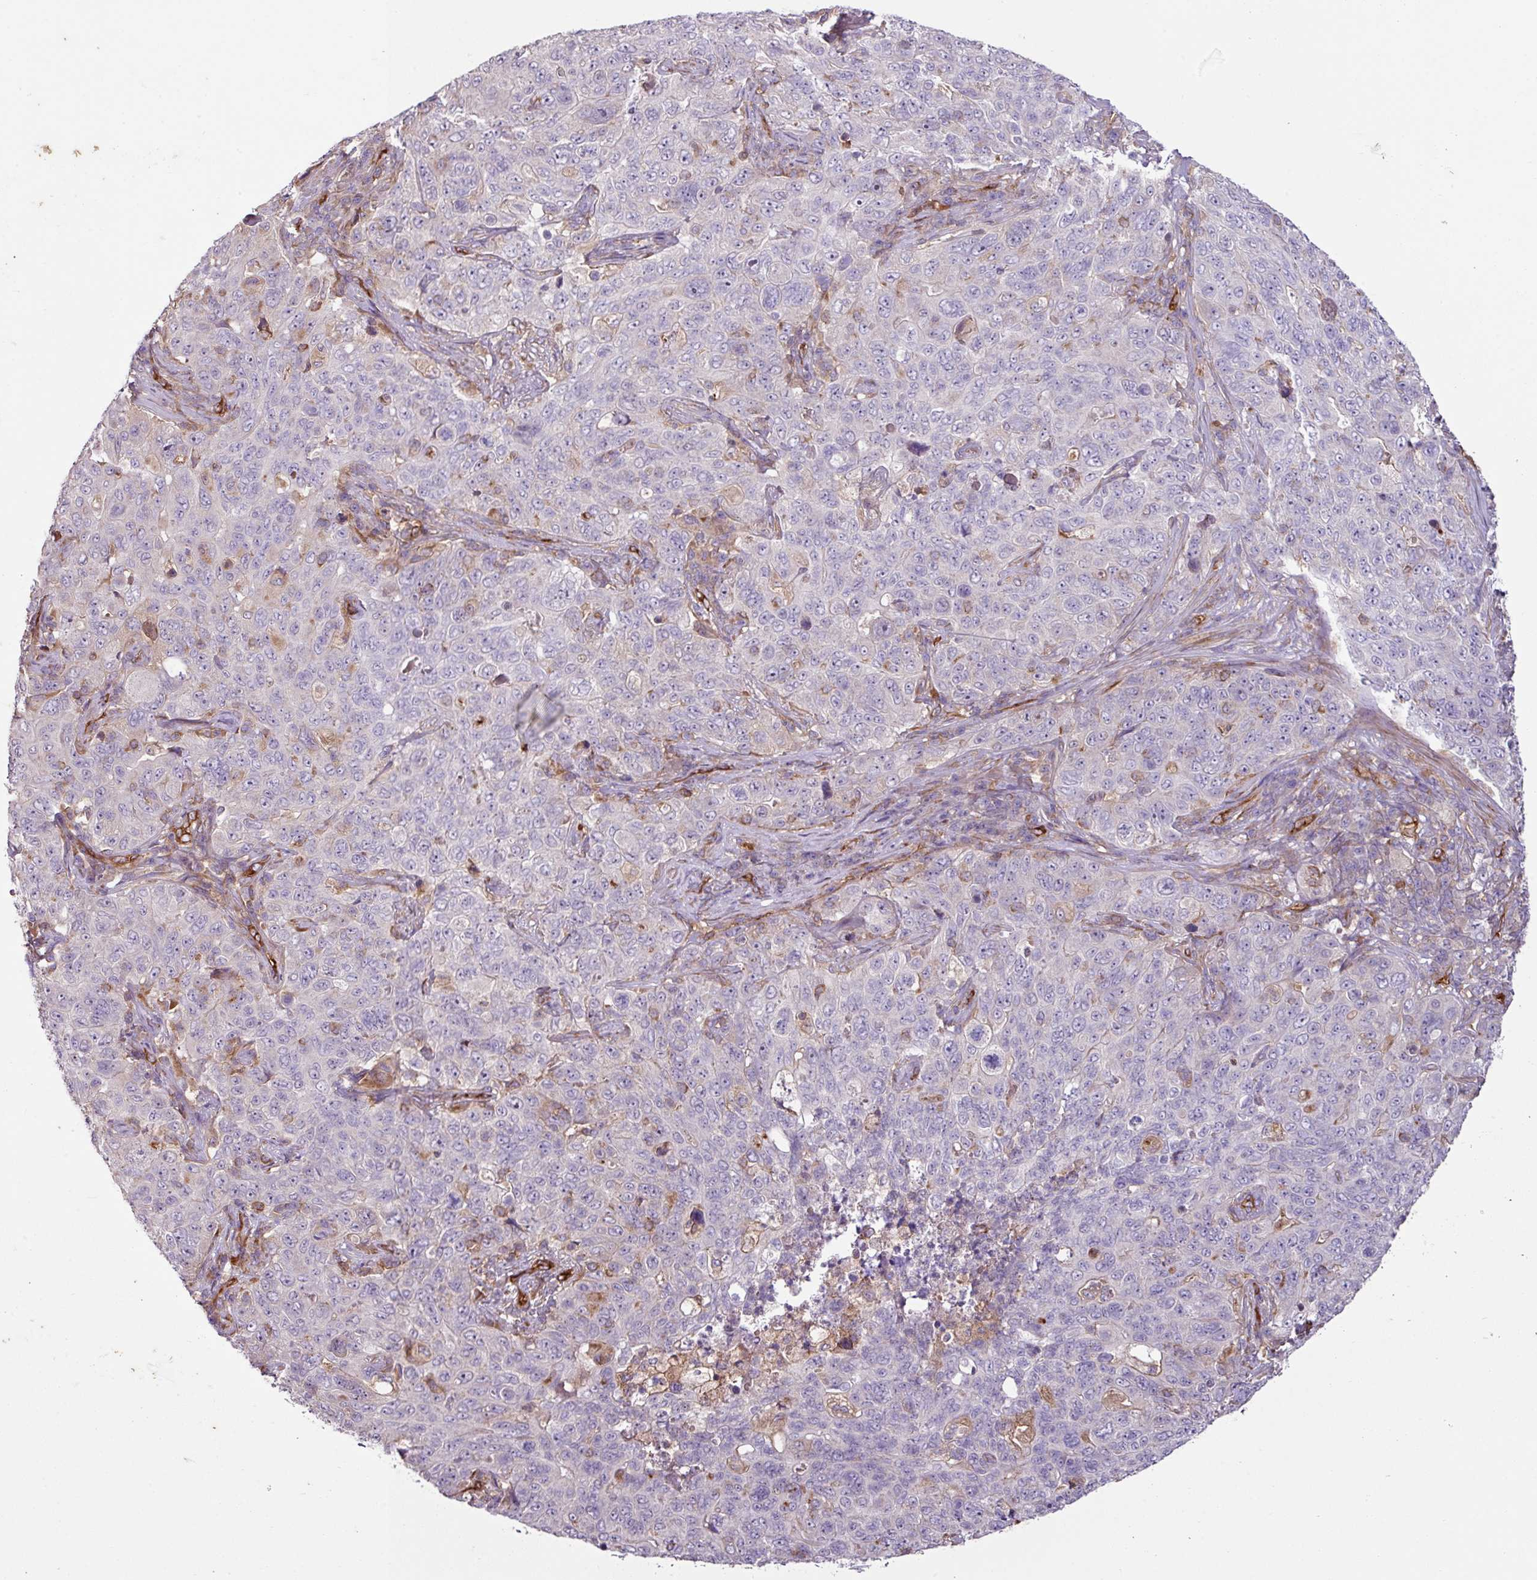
{"staining": {"intensity": "negative", "quantity": "none", "location": "none"}, "tissue": "pancreatic cancer", "cell_type": "Tumor cells", "image_type": "cancer", "snomed": [{"axis": "morphology", "description": "Adenocarcinoma, NOS"}, {"axis": "topography", "description": "Pancreas"}], "caption": "IHC histopathology image of neoplastic tissue: pancreatic cancer (adenocarcinoma) stained with DAB (3,3'-diaminobenzidine) reveals no significant protein expression in tumor cells. (Brightfield microscopy of DAB (3,3'-diaminobenzidine) immunohistochemistry (IHC) at high magnification).", "gene": "ZNF106", "patient": {"sex": "male", "age": 68}}